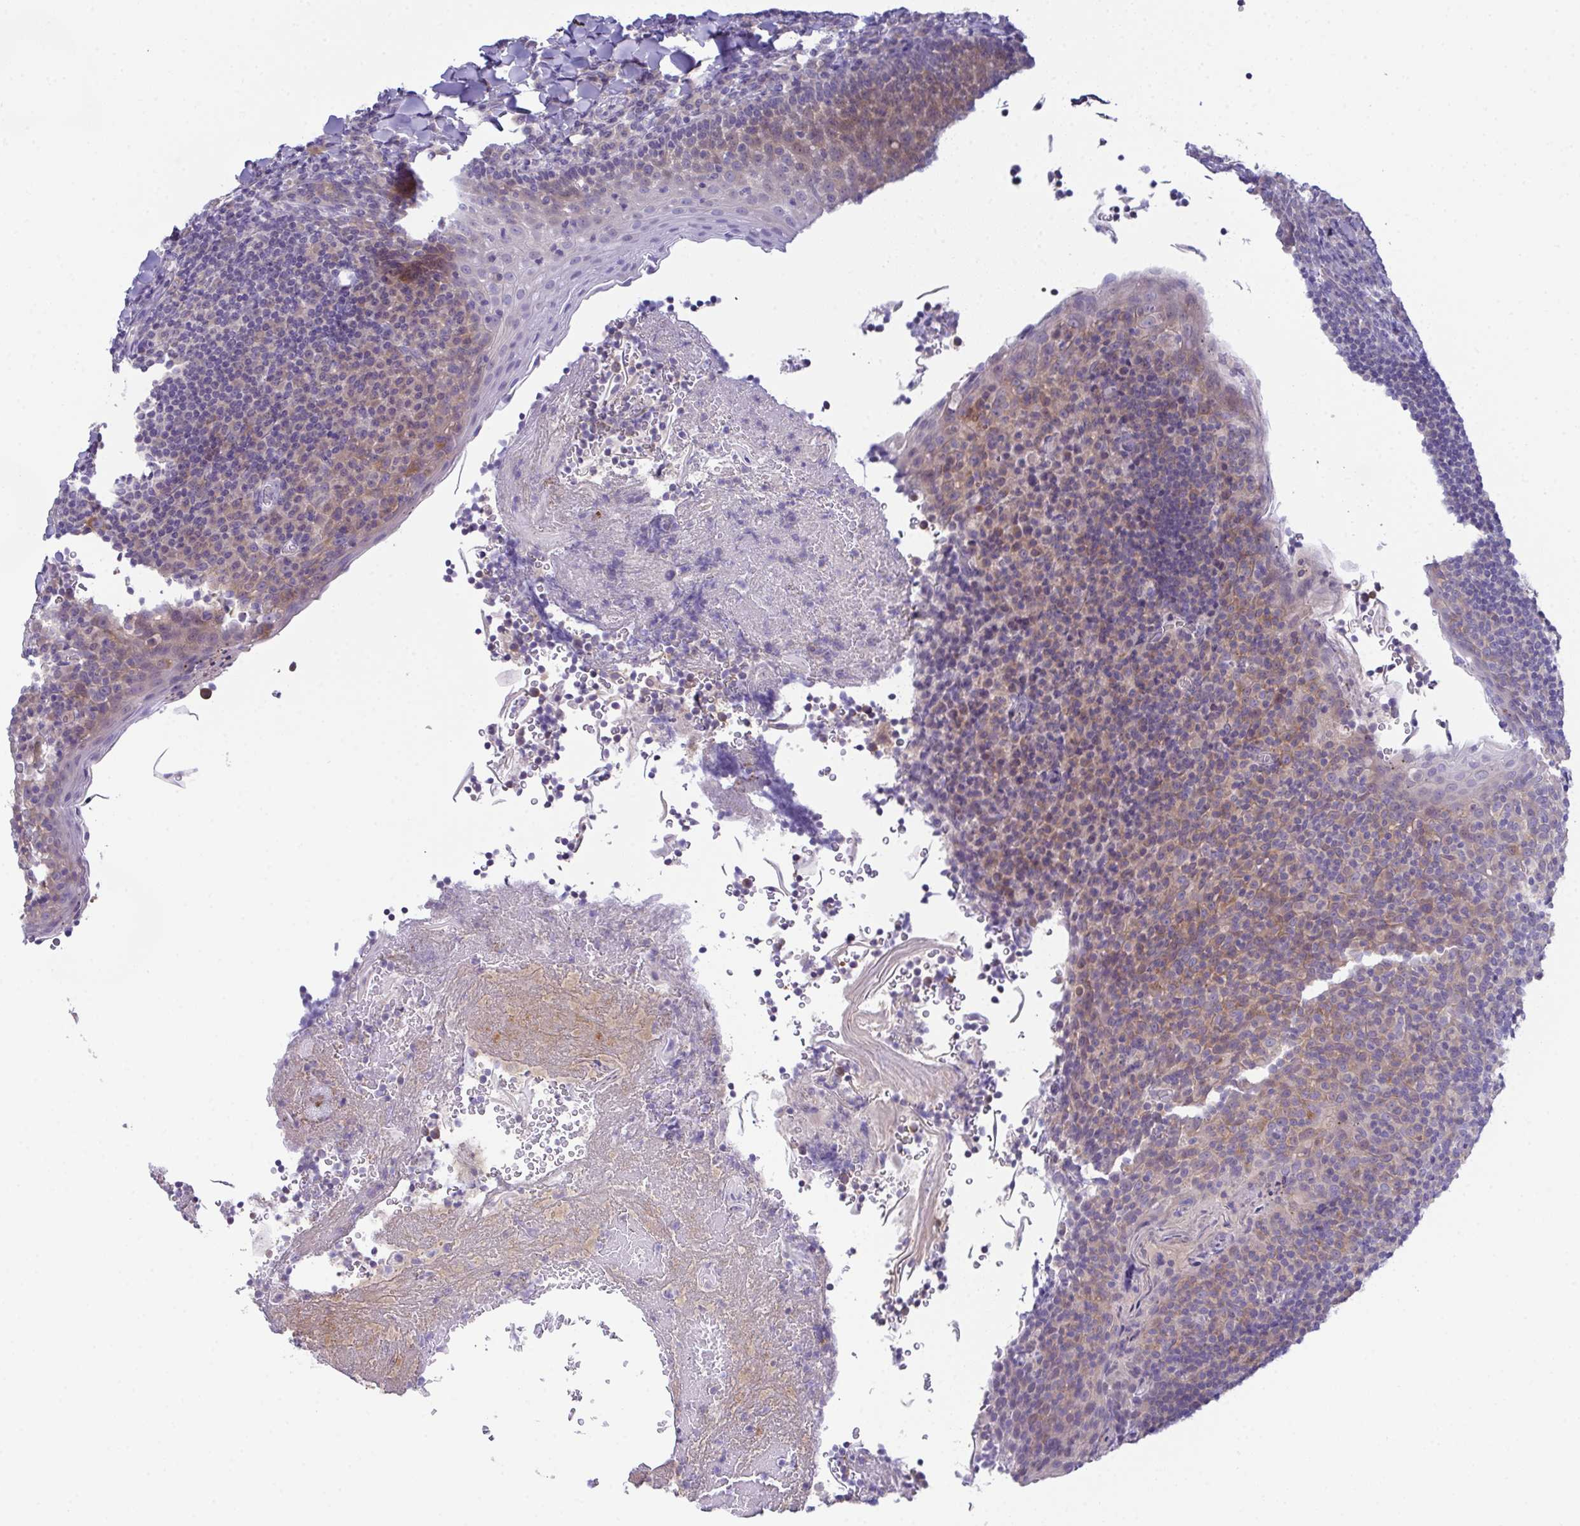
{"staining": {"intensity": "moderate", "quantity": ">75%", "location": "cytoplasmic/membranous"}, "tissue": "tonsil", "cell_type": "Germinal center cells", "image_type": "normal", "snomed": [{"axis": "morphology", "description": "Normal tissue, NOS"}, {"axis": "topography", "description": "Tonsil"}], "caption": "The histopathology image displays immunohistochemical staining of benign tonsil. There is moderate cytoplasmic/membranous expression is seen in about >75% of germinal center cells.", "gene": "CFAP97D1", "patient": {"sex": "male", "age": 27}}